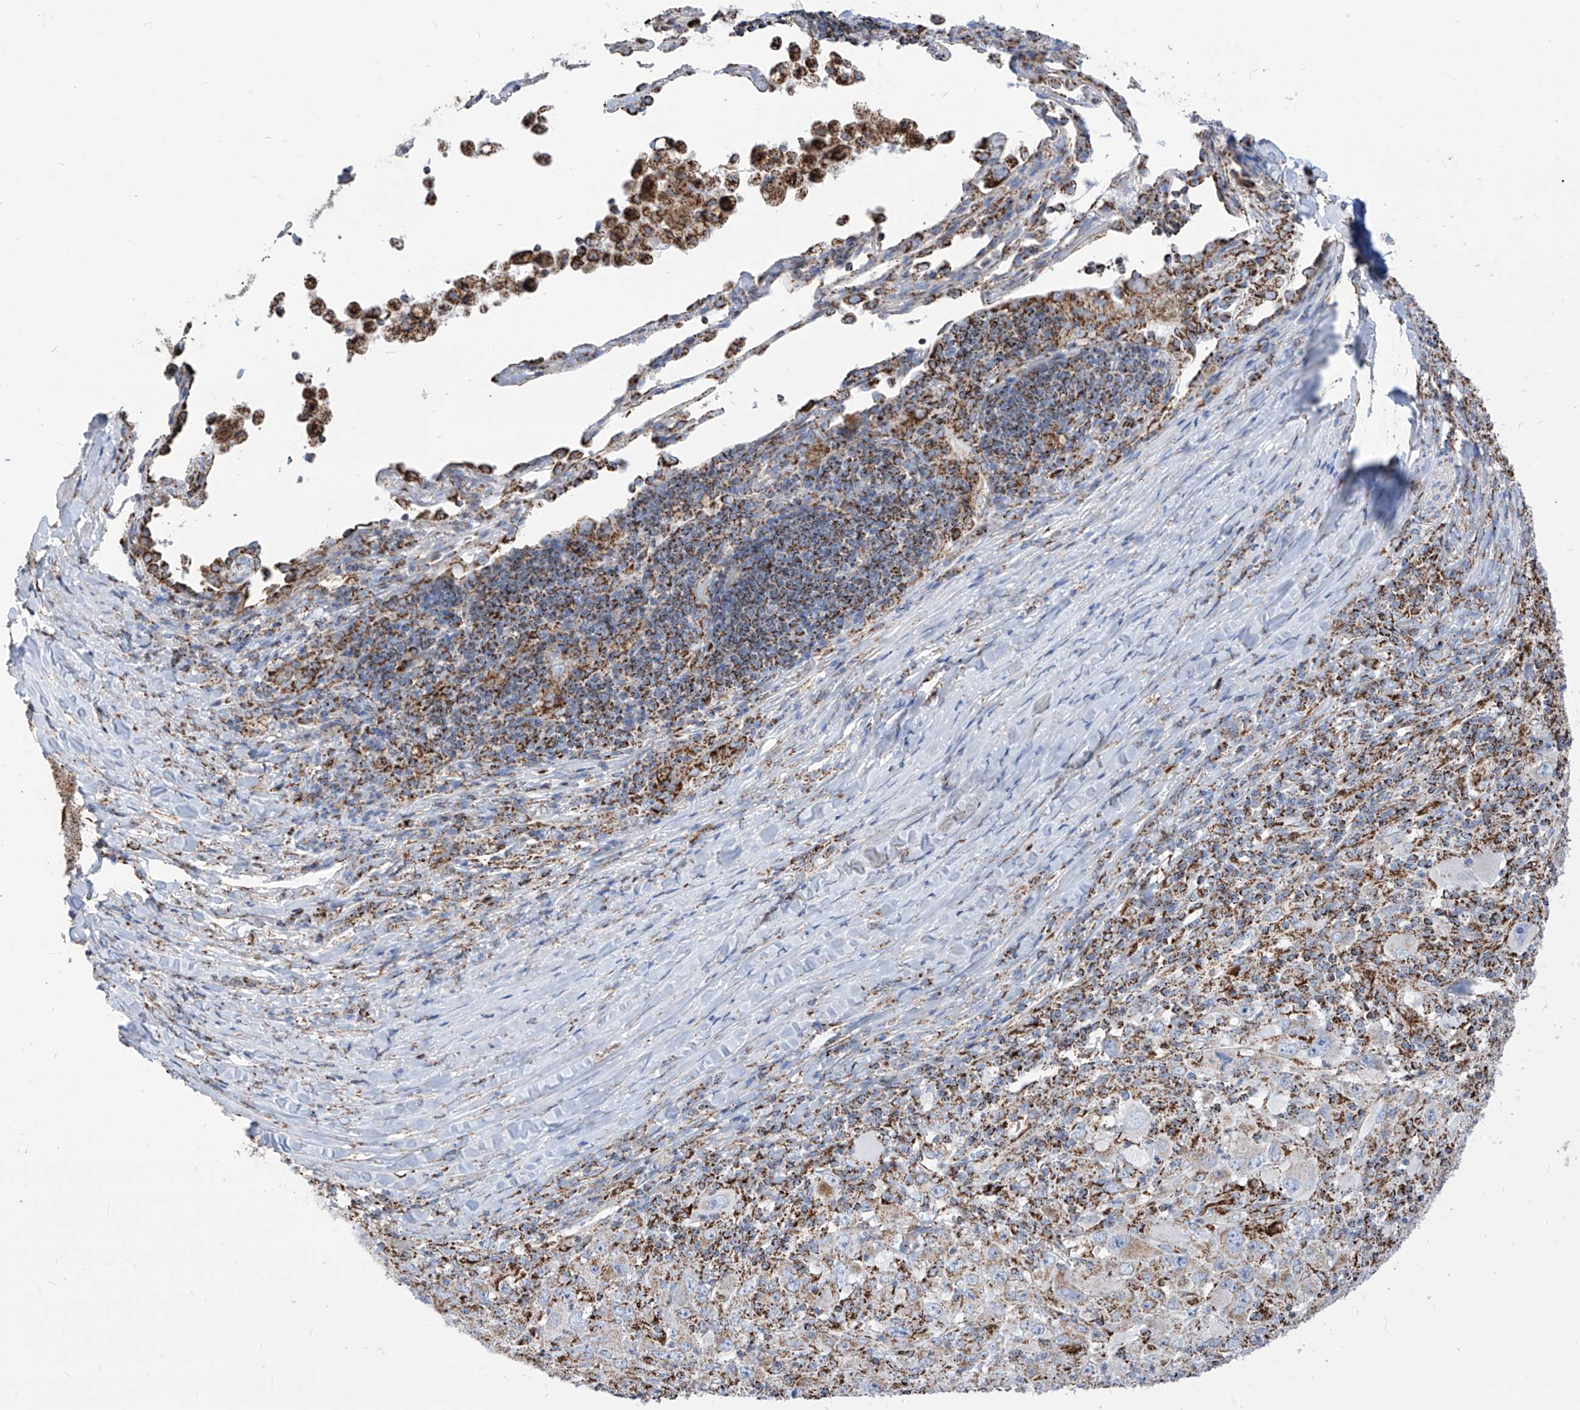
{"staining": {"intensity": "moderate", "quantity": "<25%", "location": "cytoplasmic/membranous"}, "tissue": "melanoma", "cell_type": "Tumor cells", "image_type": "cancer", "snomed": [{"axis": "morphology", "description": "Malignant melanoma, Metastatic site"}, {"axis": "topography", "description": "Skin"}], "caption": "This is a micrograph of IHC staining of melanoma, which shows moderate staining in the cytoplasmic/membranous of tumor cells.", "gene": "COX5B", "patient": {"sex": "female", "age": 56}}